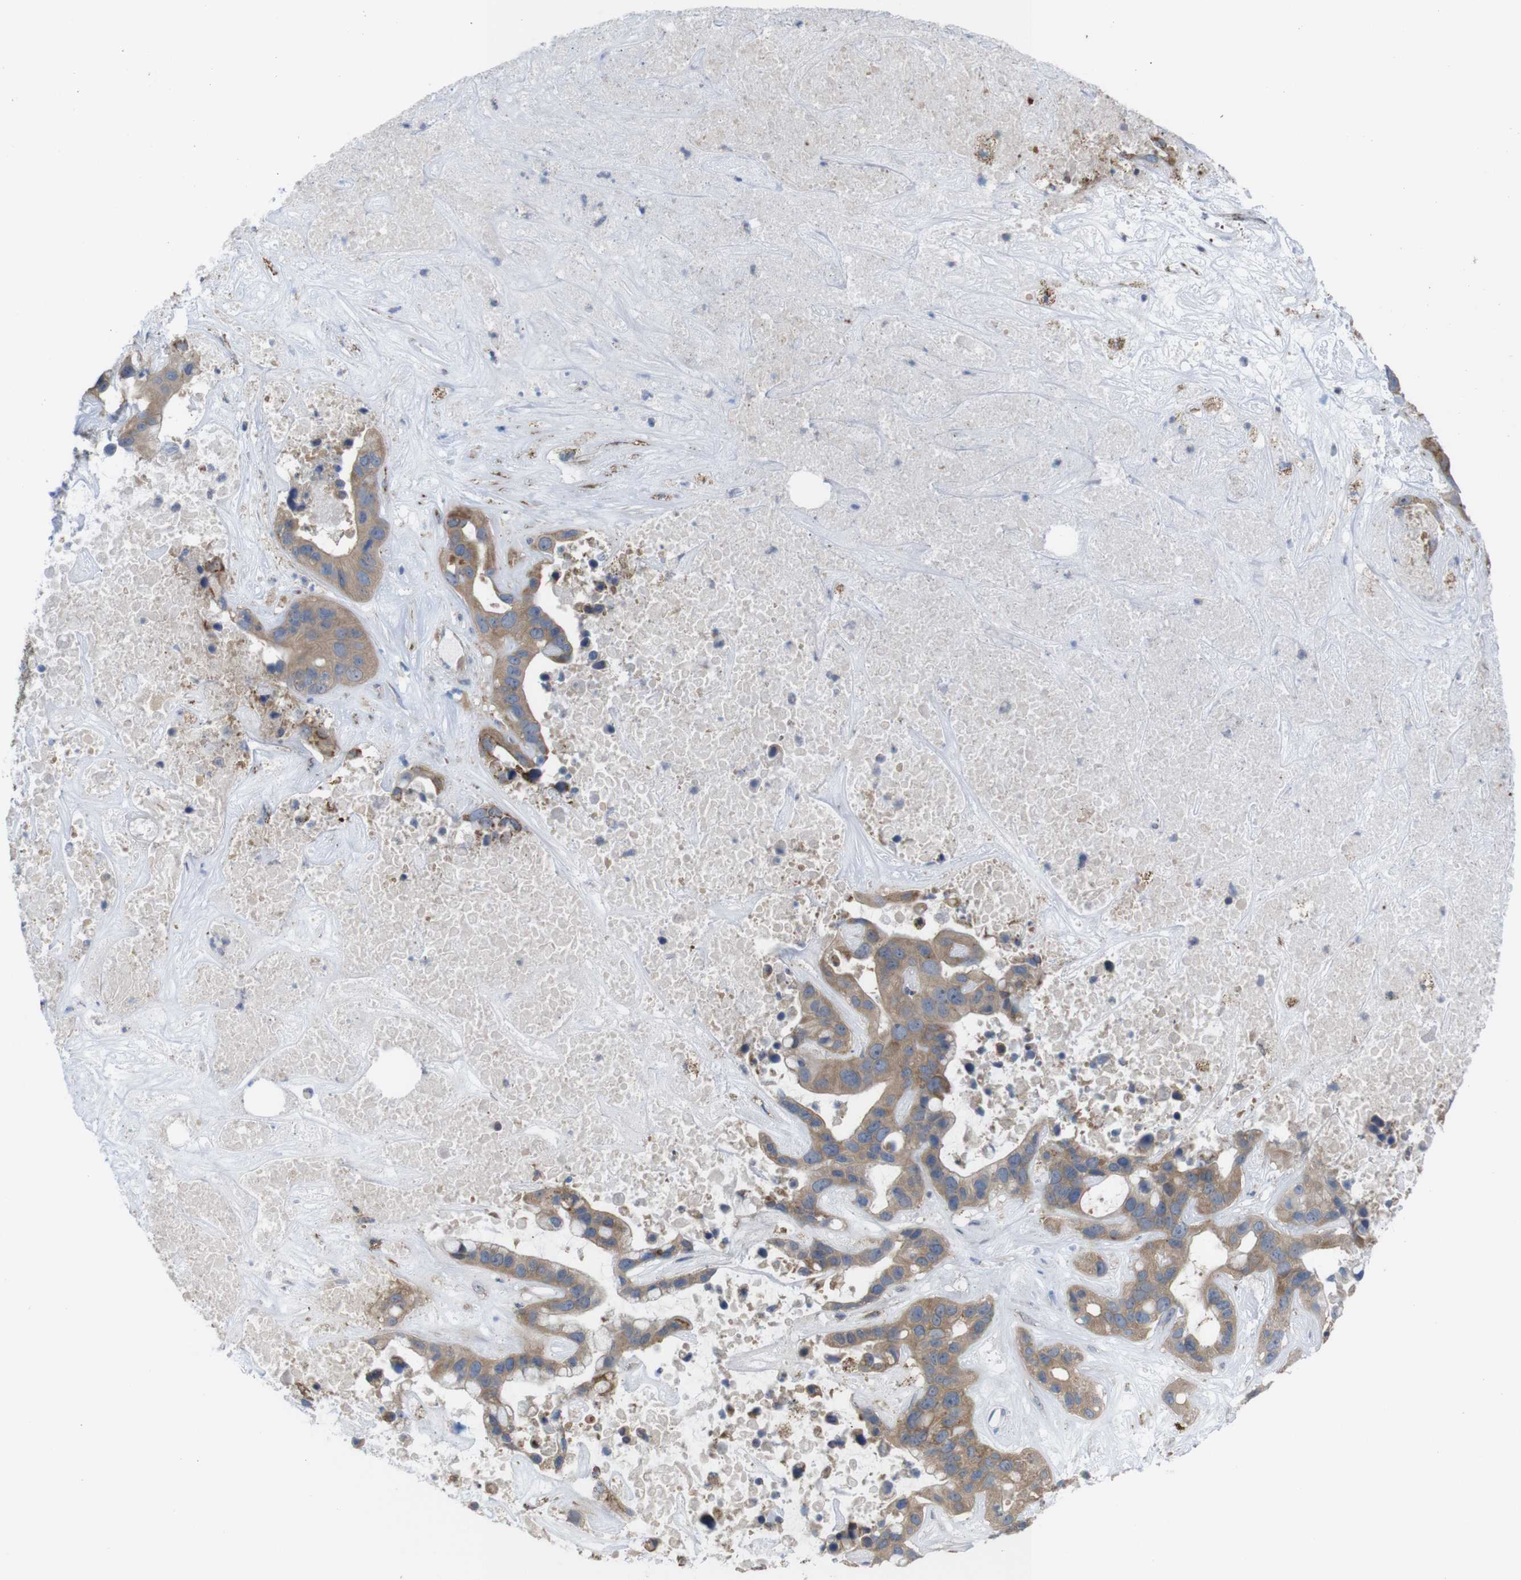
{"staining": {"intensity": "moderate", "quantity": ">75%", "location": "cytoplasmic/membranous"}, "tissue": "liver cancer", "cell_type": "Tumor cells", "image_type": "cancer", "snomed": [{"axis": "morphology", "description": "Cholangiocarcinoma"}, {"axis": "topography", "description": "Liver"}], "caption": "An image of liver cholangiocarcinoma stained for a protein reveals moderate cytoplasmic/membranous brown staining in tumor cells.", "gene": "PTPRR", "patient": {"sex": "female", "age": 65}}